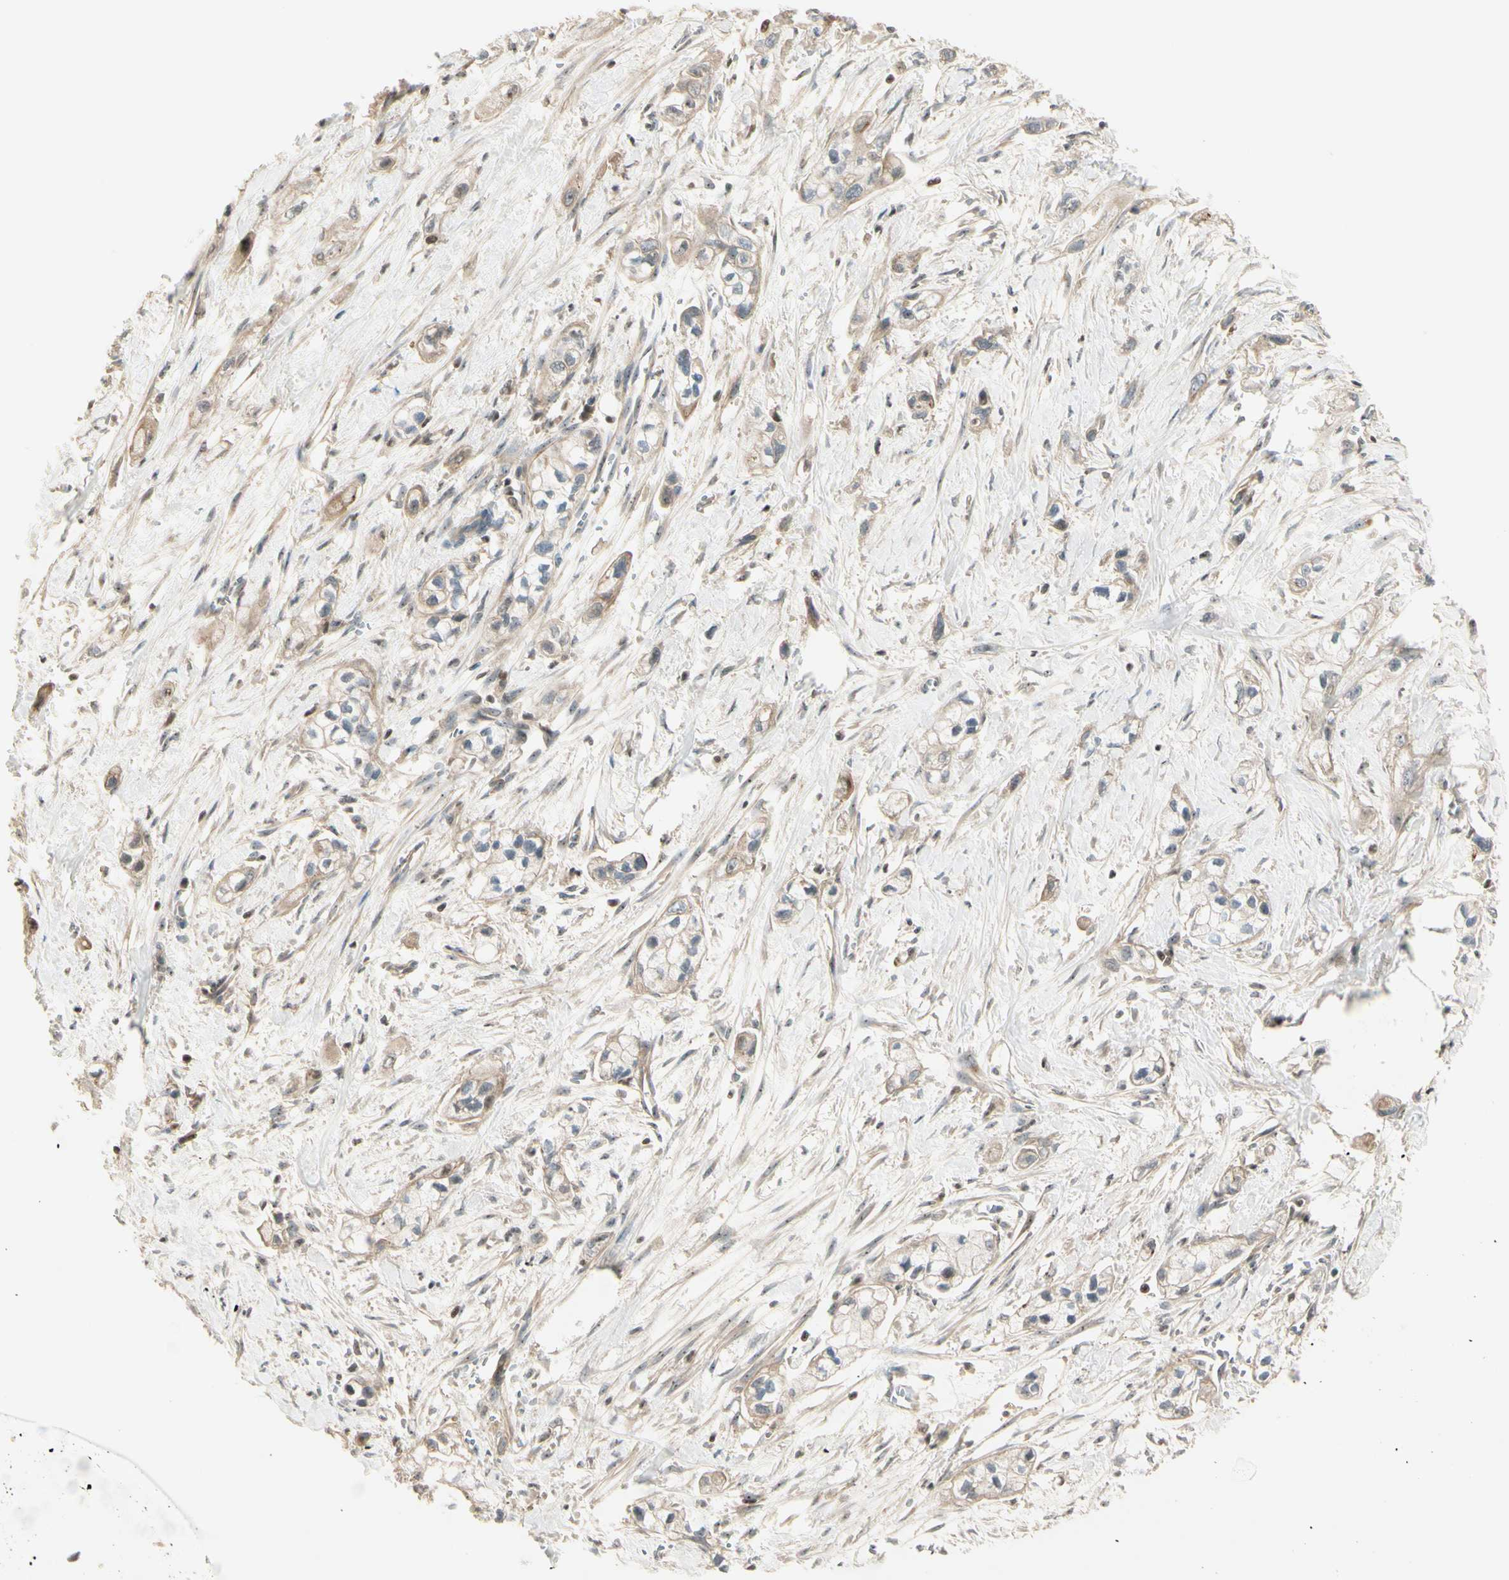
{"staining": {"intensity": "weak", "quantity": ">75%", "location": "cytoplasmic/membranous"}, "tissue": "pancreatic cancer", "cell_type": "Tumor cells", "image_type": "cancer", "snomed": [{"axis": "morphology", "description": "Adenocarcinoma, NOS"}, {"axis": "topography", "description": "Pancreas"}], "caption": "Immunohistochemistry (IHC) micrograph of human adenocarcinoma (pancreatic) stained for a protein (brown), which demonstrates low levels of weak cytoplasmic/membranous staining in about >75% of tumor cells.", "gene": "NFYA", "patient": {"sex": "male", "age": 74}}